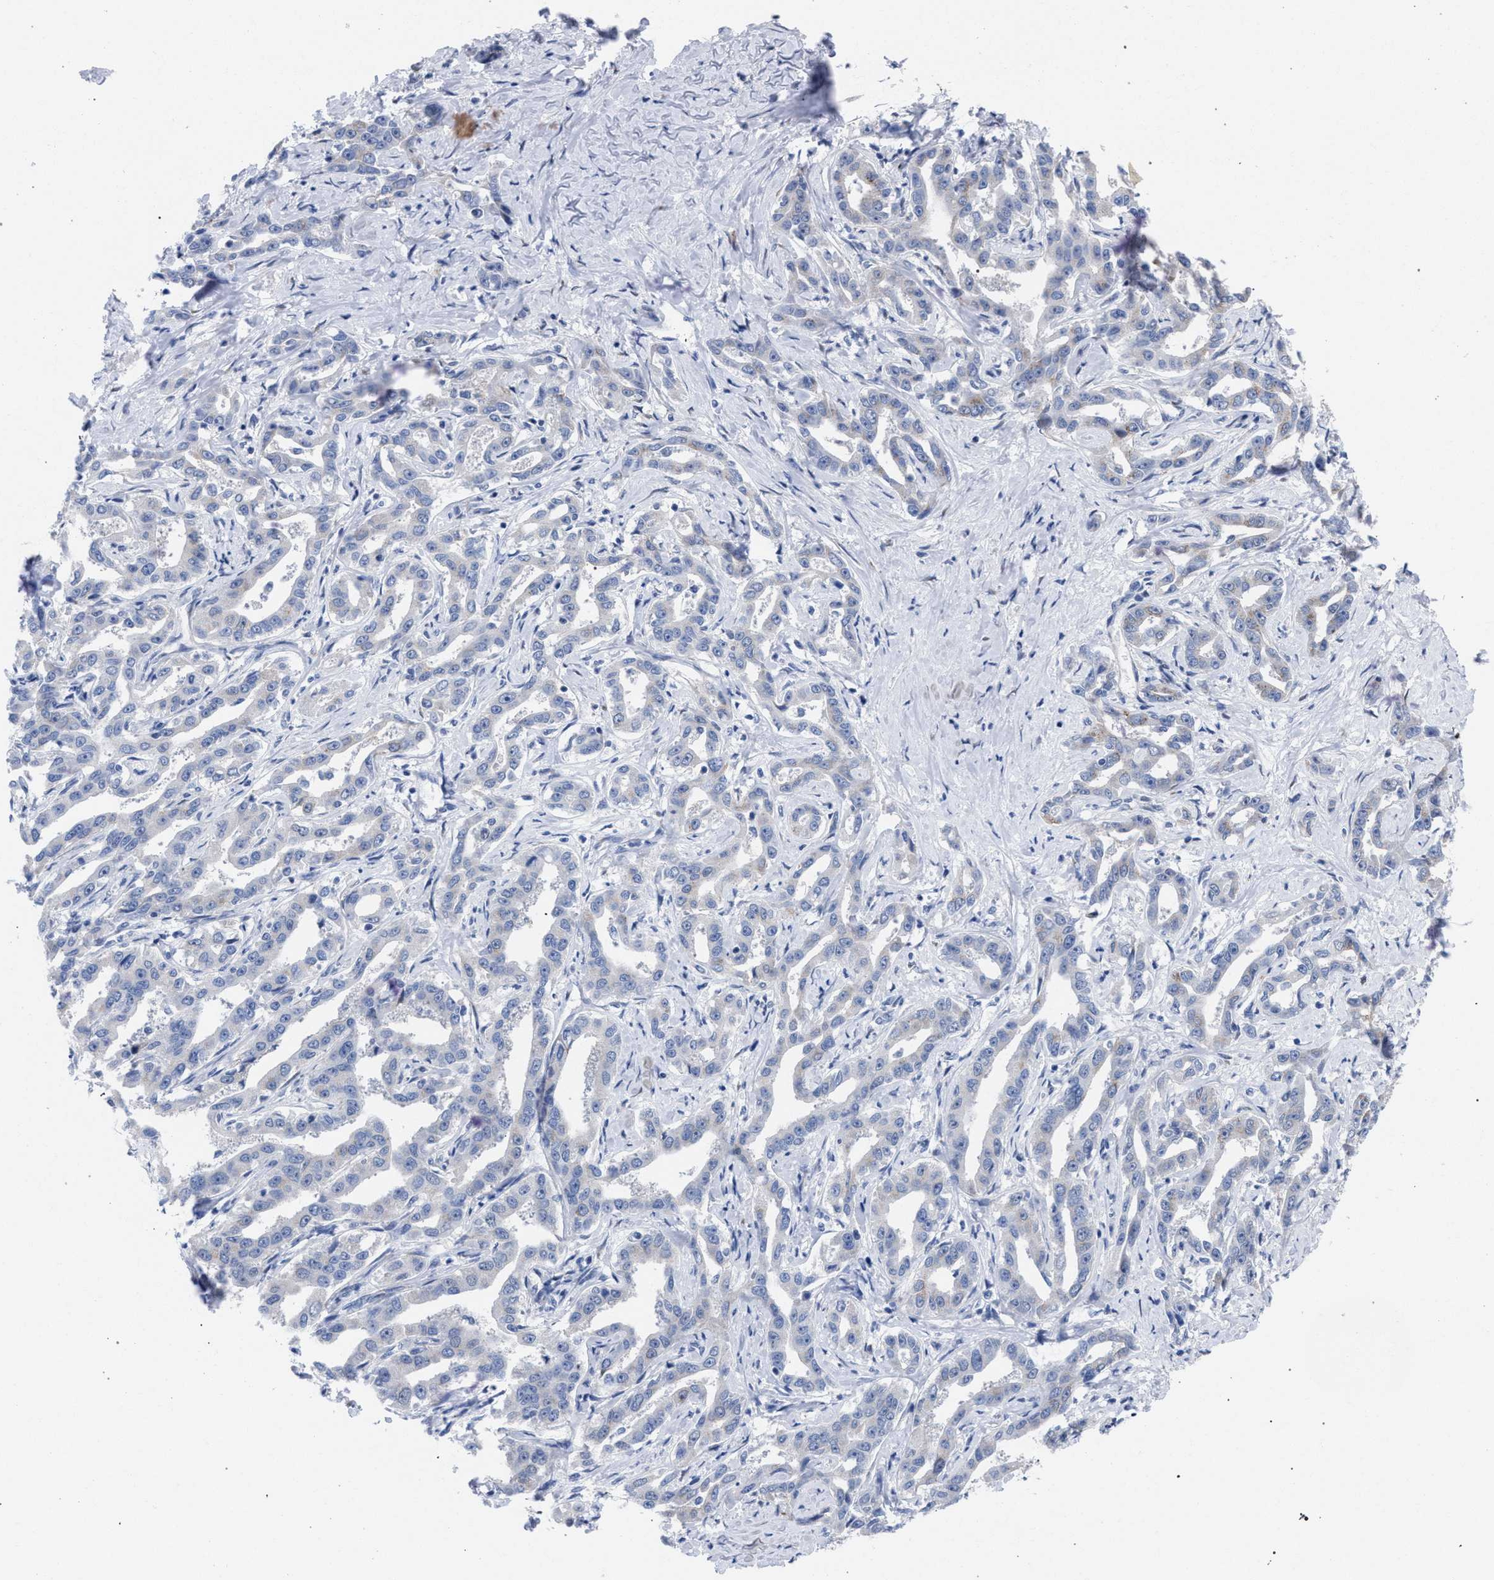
{"staining": {"intensity": "negative", "quantity": "none", "location": "none"}, "tissue": "liver cancer", "cell_type": "Tumor cells", "image_type": "cancer", "snomed": [{"axis": "morphology", "description": "Cholangiocarcinoma"}, {"axis": "topography", "description": "Liver"}], "caption": "This is an IHC histopathology image of human cholangiocarcinoma (liver). There is no positivity in tumor cells.", "gene": "GOLGA2", "patient": {"sex": "male", "age": 59}}